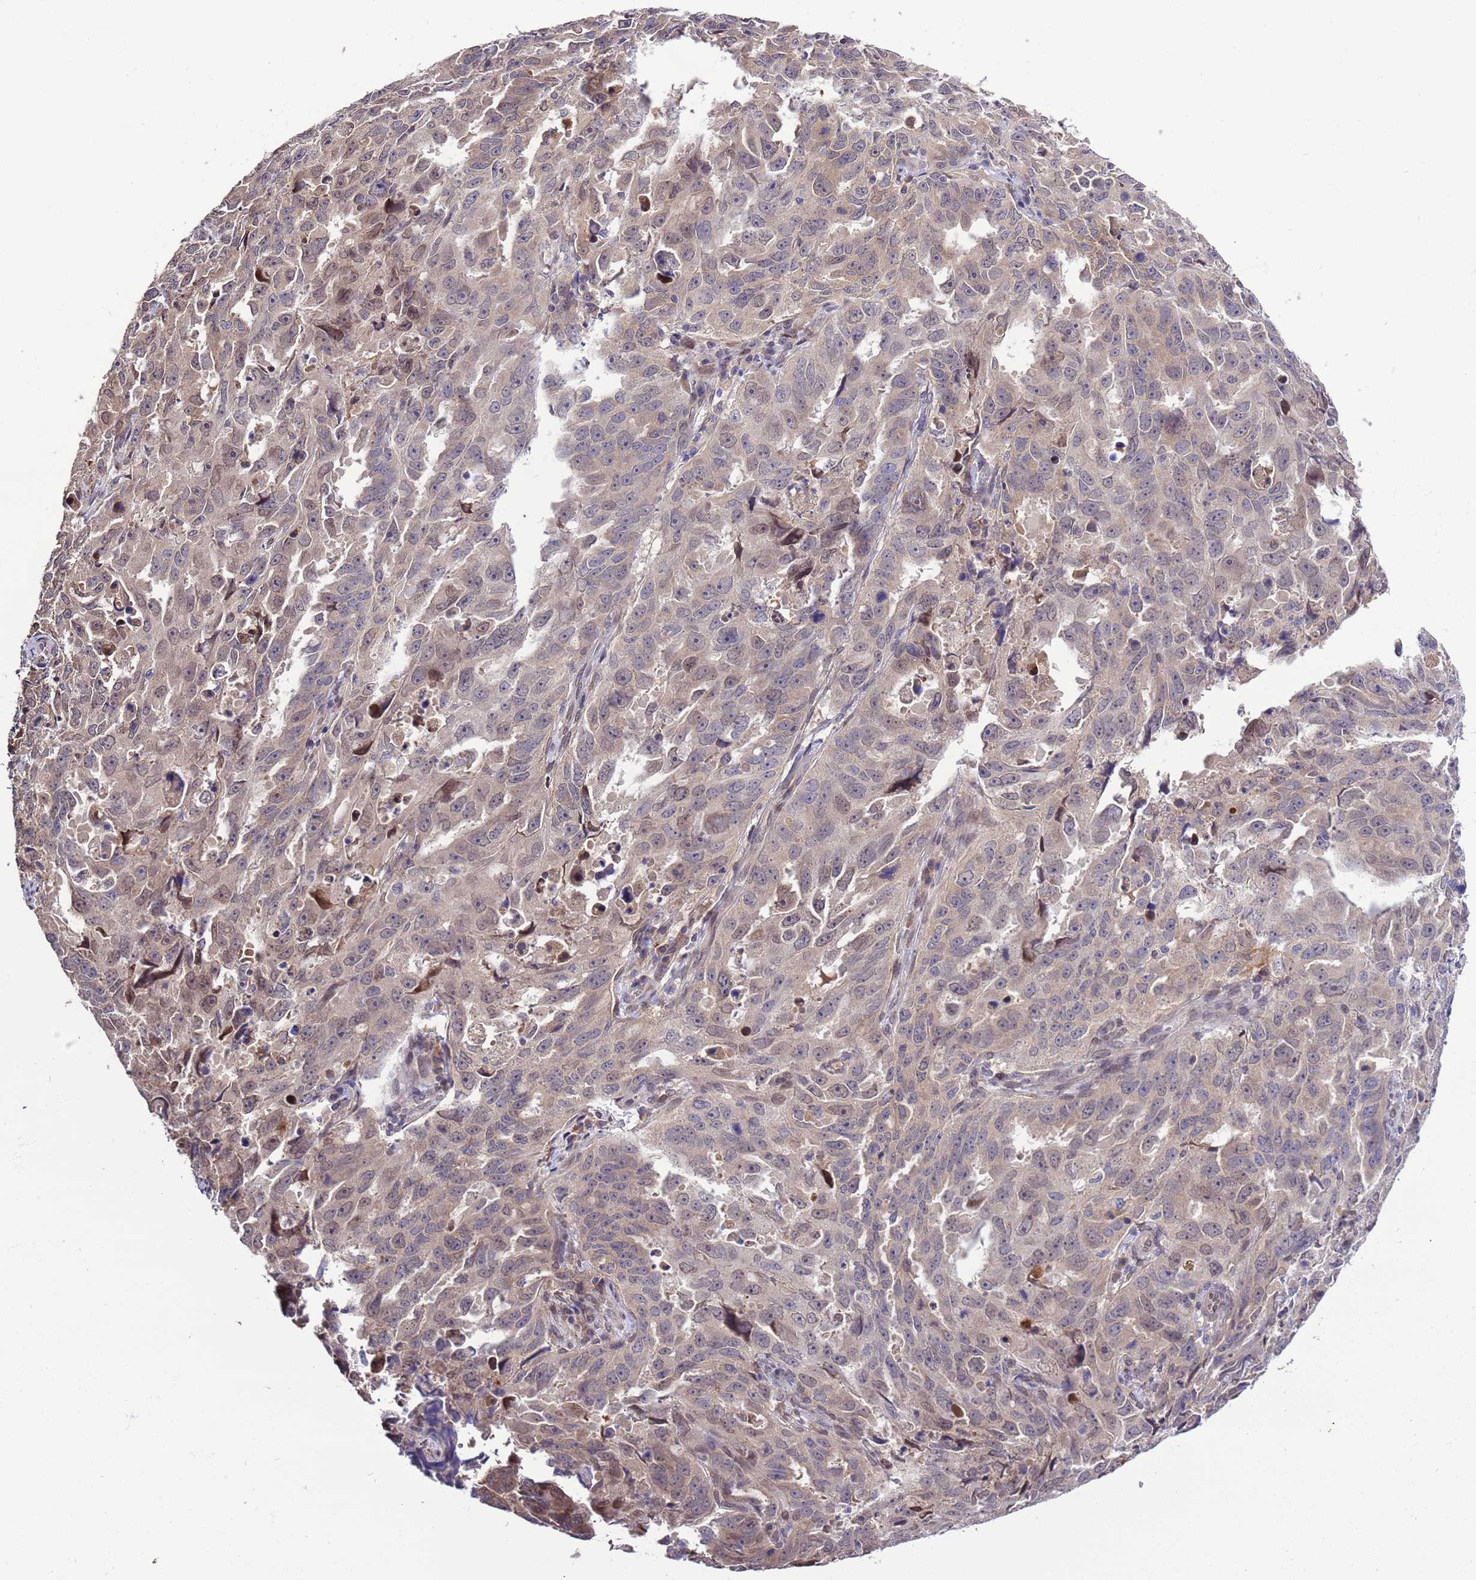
{"staining": {"intensity": "weak", "quantity": "25%-75%", "location": "cytoplasmic/membranous,nuclear"}, "tissue": "endometrial cancer", "cell_type": "Tumor cells", "image_type": "cancer", "snomed": [{"axis": "morphology", "description": "Adenocarcinoma, NOS"}, {"axis": "topography", "description": "Endometrium"}], "caption": "Protein positivity by immunohistochemistry (IHC) reveals weak cytoplasmic/membranous and nuclear expression in approximately 25%-75% of tumor cells in endometrial cancer (adenocarcinoma). (IHC, brightfield microscopy, high magnification).", "gene": "ZNF665", "patient": {"sex": "female", "age": 65}}